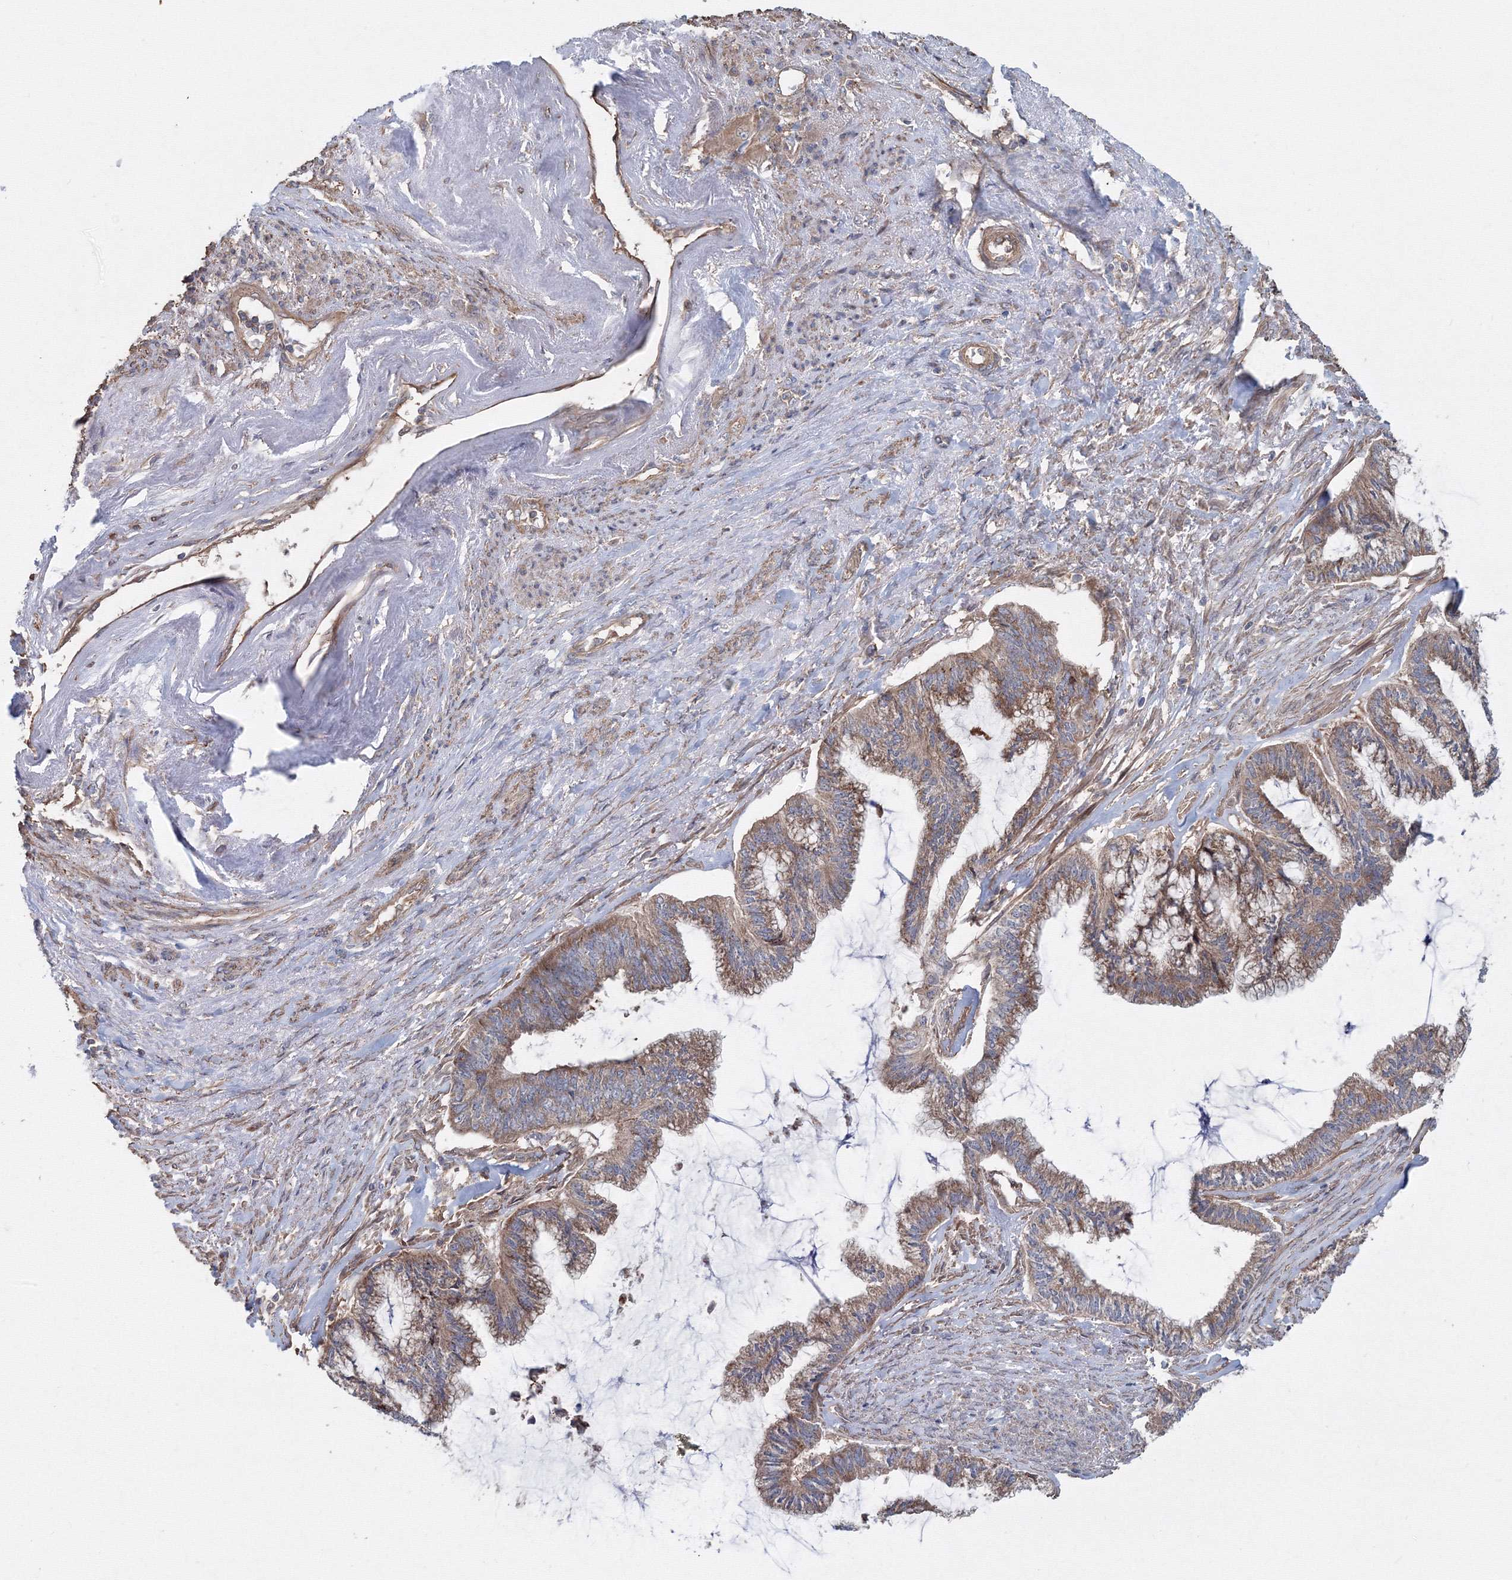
{"staining": {"intensity": "moderate", "quantity": ">75%", "location": "cytoplasmic/membranous"}, "tissue": "endometrial cancer", "cell_type": "Tumor cells", "image_type": "cancer", "snomed": [{"axis": "morphology", "description": "Adenocarcinoma, NOS"}, {"axis": "topography", "description": "Endometrium"}], "caption": "Protein staining shows moderate cytoplasmic/membranous staining in approximately >75% of tumor cells in endometrial adenocarcinoma.", "gene": "EXOC1", "patient": {"sex": "female", "age": 86}}